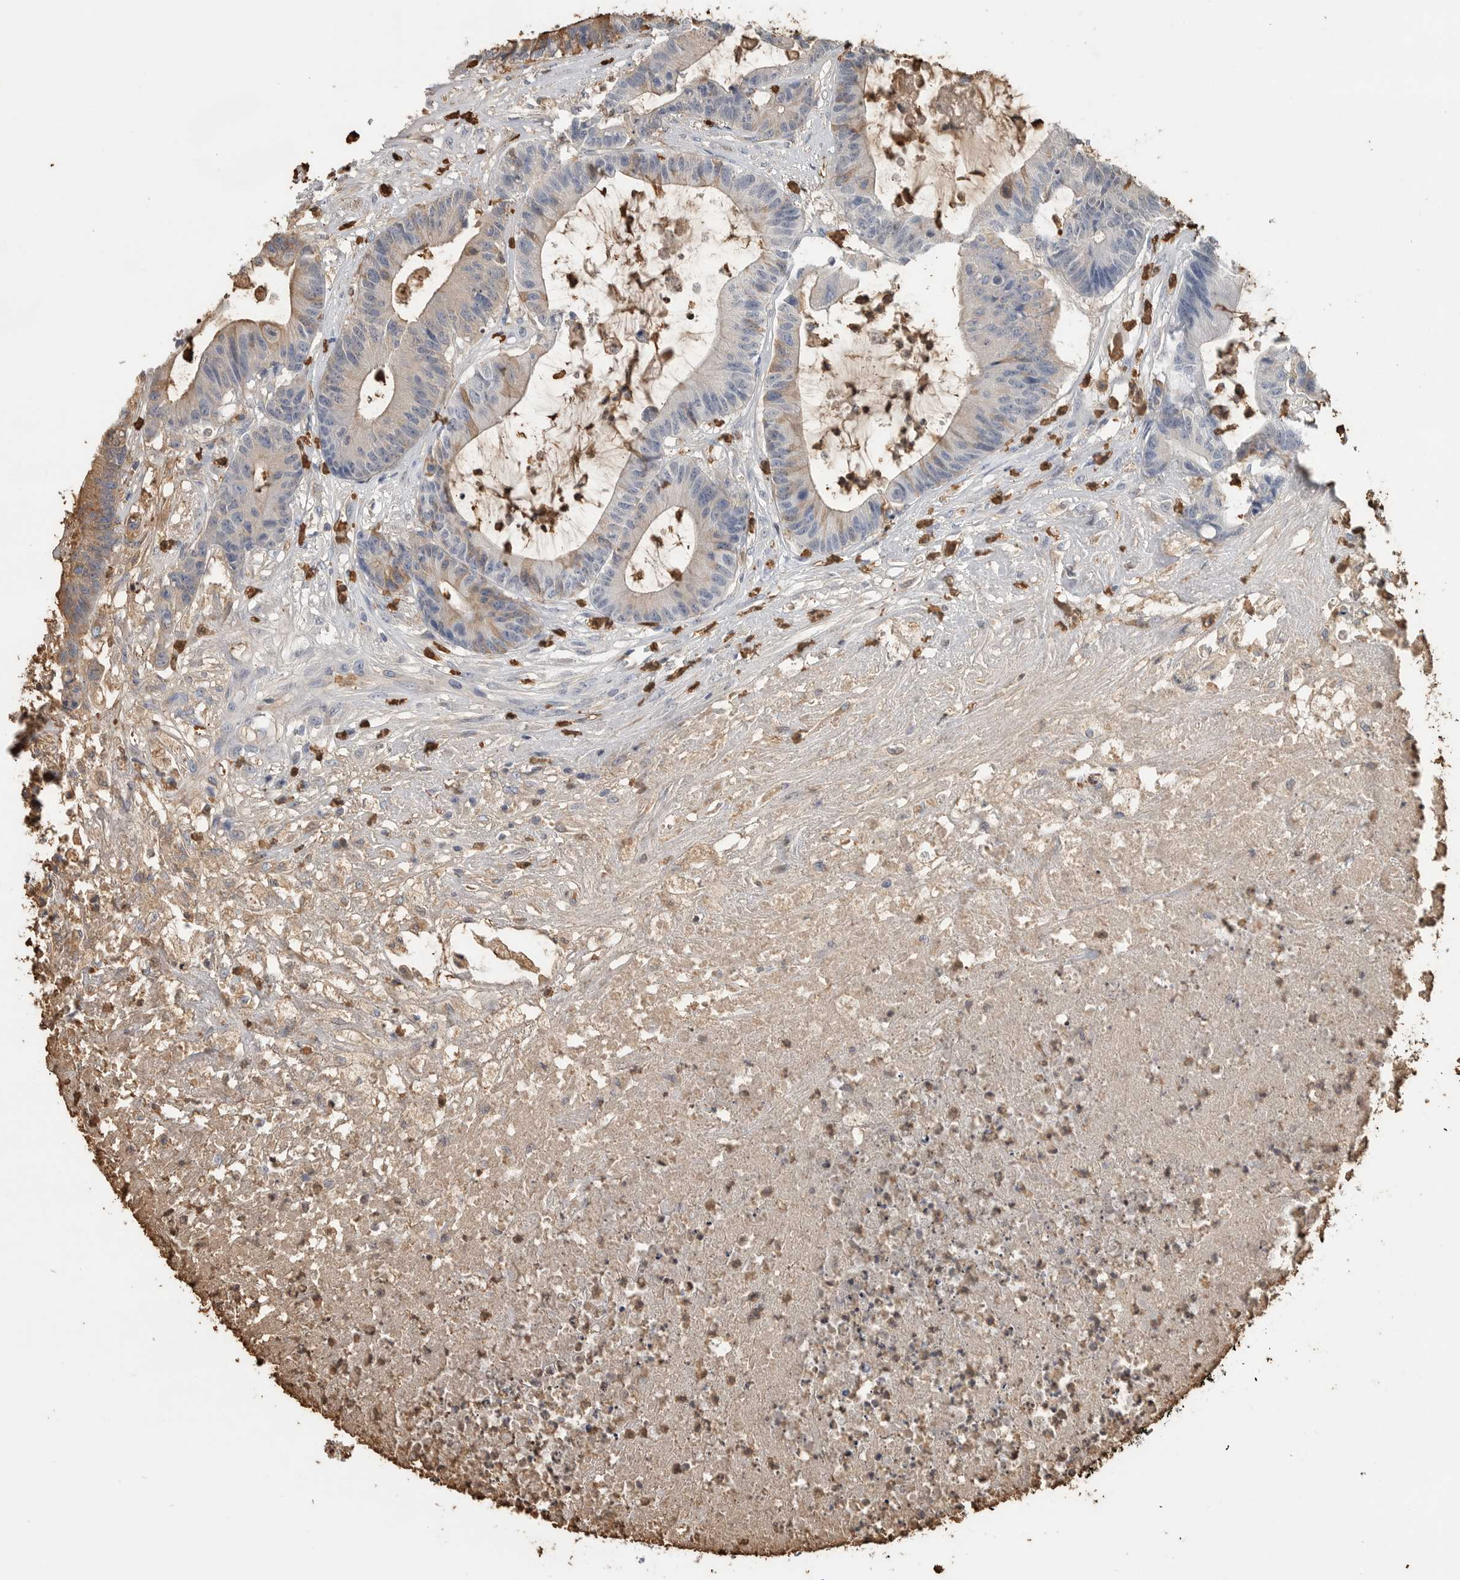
{"staining": {"intensity": "negative", "quantity": "none", "location": "none"}, "tissue": "colorectal cancer", "cell_type": "Tumor cells", "image_type": "cancer", "snomed": [{"axis": "morphology", "description": "Adenocarcinoma, NOS"}, {"axis": "topography", "description": "Colon"}], "caption": "Tumor cells are negative for protein expression in human colorectal adenocarcinoma.", "gene": "CYB561D1", "patient": {"sex": "female", "age": 84}}